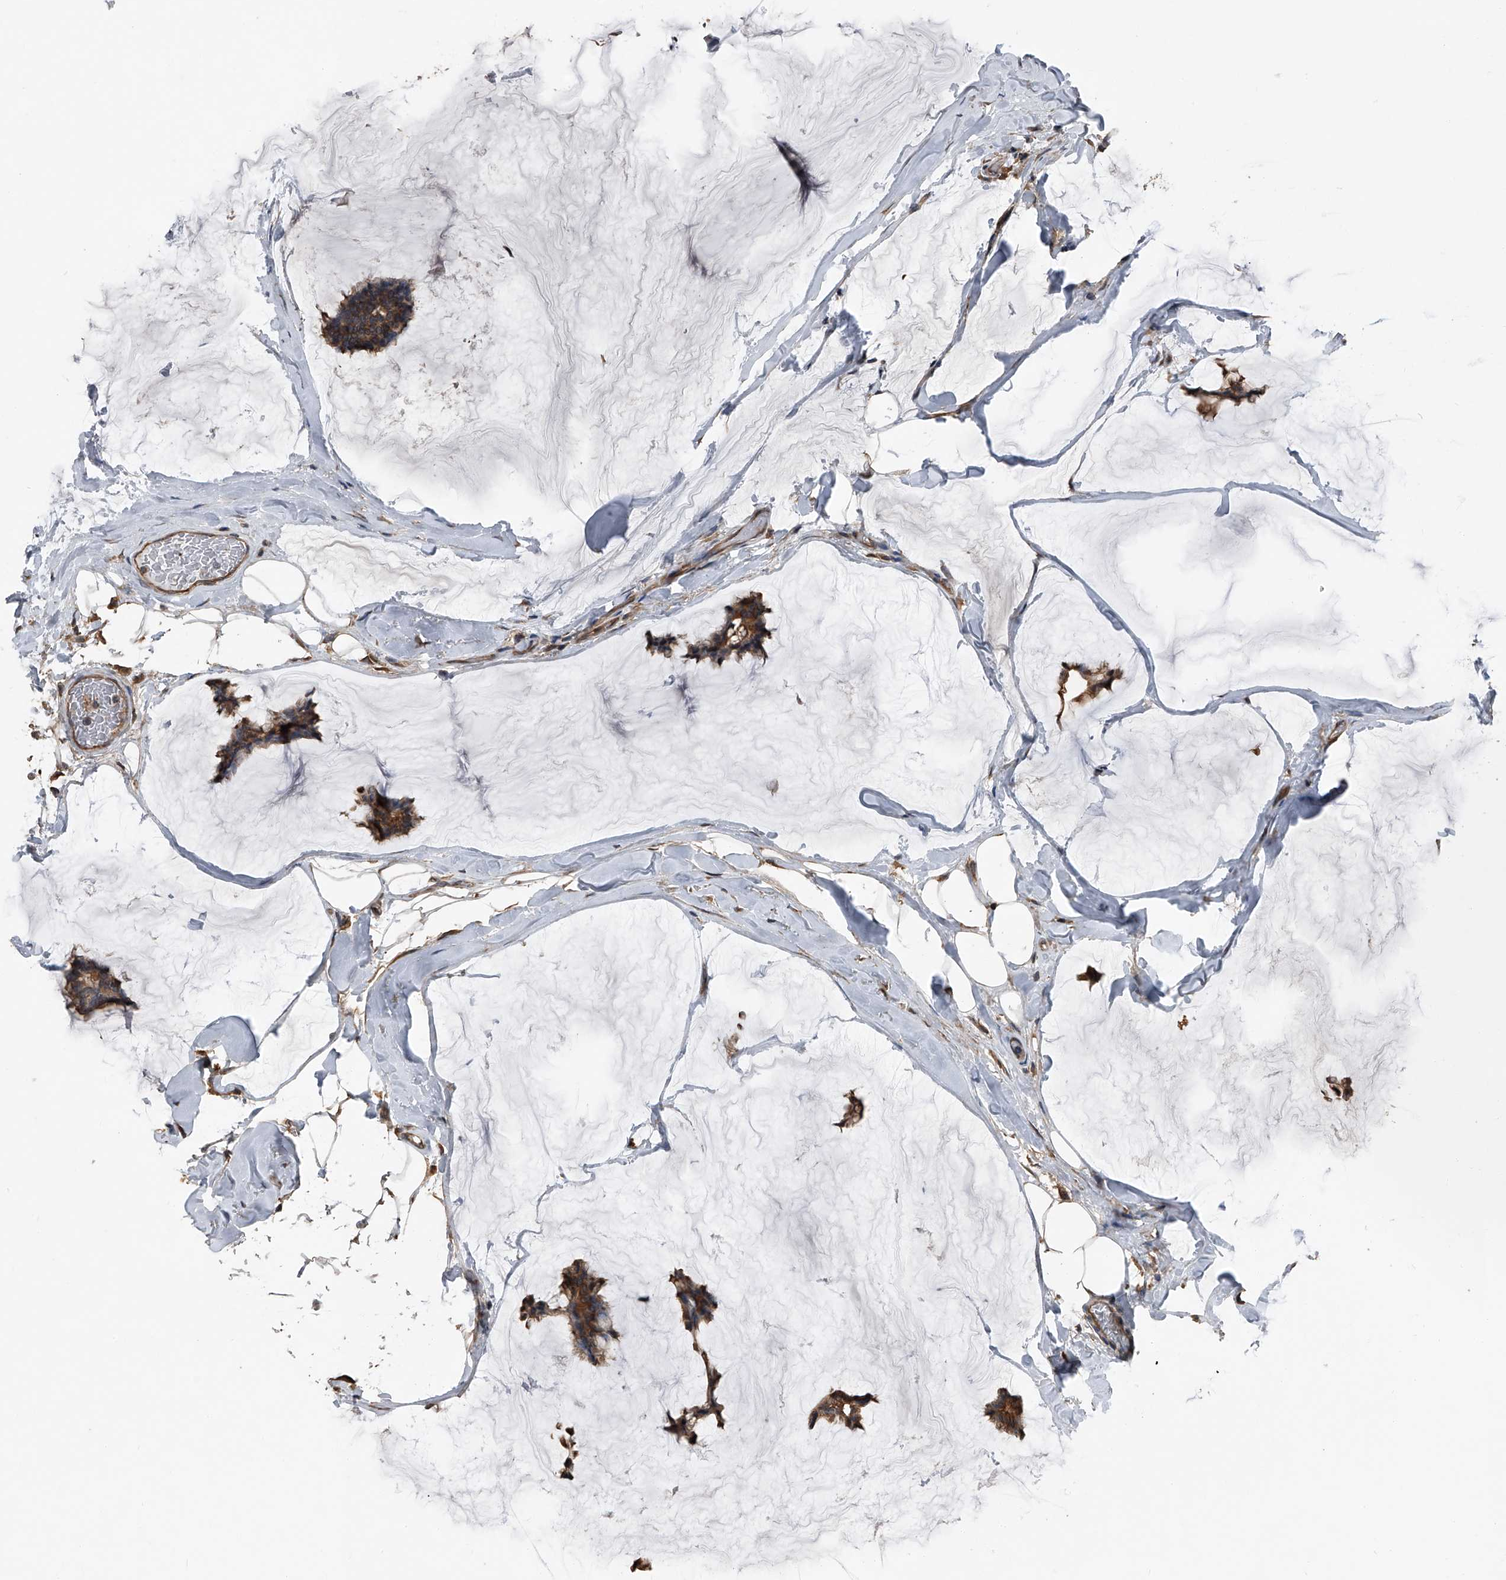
{"staining": {"intensity": "moderate", "quantity": ">75%", "location": "cytoplasmic/membranous"}, "tissue": "breast cancer", "cell_type": "Tumor cells", "image_type": "cancer", "snomed": [{"axis": "morphology", "description": "Duct carcinoma"}, {"axis": "topography", "description": "Breast"}], "caption": "About >75% of tumor cells in human breast invasive ductal carcinoma demonstrate moderate cytoplasmic/membranous protein positivity as visualized by brown immunohistochemical staining.", "gene": "KCNJ2", "patient": {"sex": "female", "age": 93}}